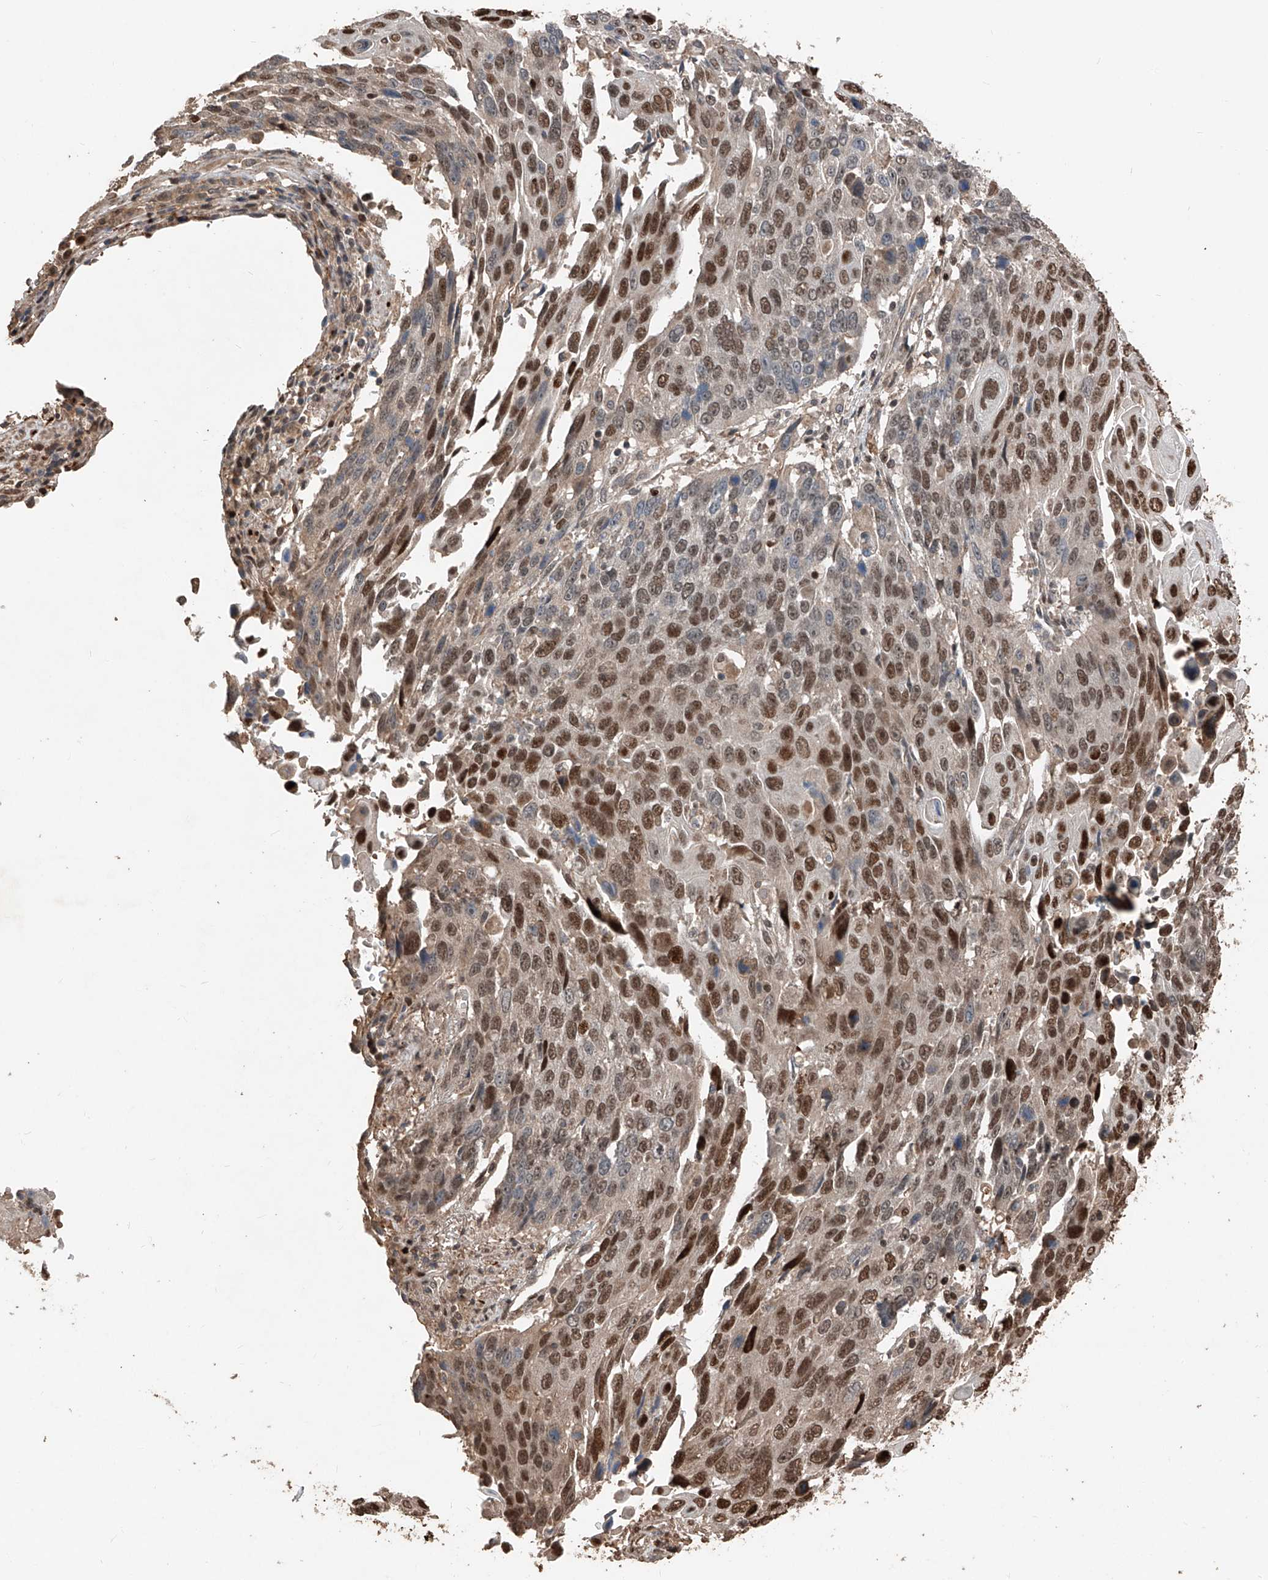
{"staining": {"intensity": "moderate", "quantity": ">75%", "location": "nuclear"}, "tissue": "lung cancer", "cell_type": "Tumor cells", "image_type": "cancer", "snomed": [{"axis": "morphology", "description": "Squamous cell carcinoma, NOS"}, {"axis": "topography", "description": "Lung"}], "caption": "Lung cancer was stained to show a protein in brown. There is medium levels of moderate nuclear staining in about >75% of tumor cells.", "gene": "RMND1", "patient": {"sex": "male", "age": 66}}